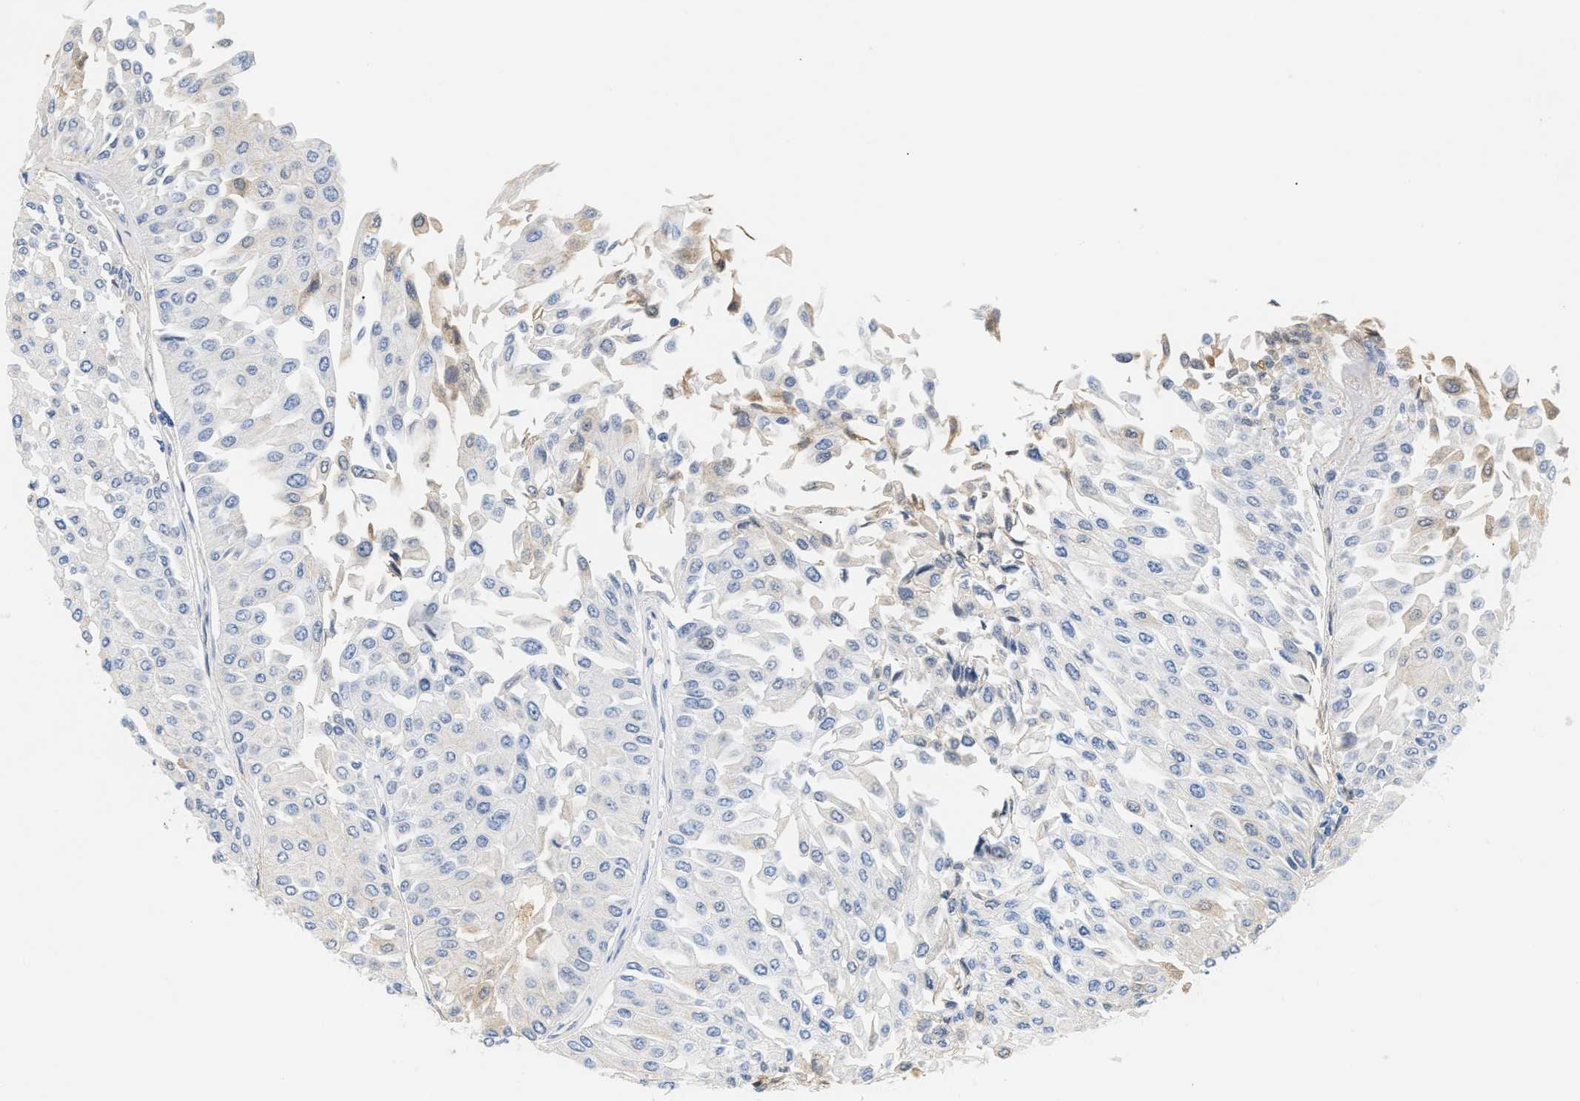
{"staining": {"intensity": "negative", "quantity": "none", "location": "none"}, "tissue": "urothelial cancer", "cell_type": "Tumor cells", "image_type": "cancer", "snomed": [{"axis": "morphology", "description": "Urothelial carcinoma, Low grade"}, {"axis": "topography", "description": "Urinary bladder"}], "caption": "Immunohistochemical staining of human low-grade urothelial carcinoma reveals no significant staining in tumor cells. The staining is performed using DAB brown chromogen with nuclei counter-stained in using hematoxylin.", "gene": "CFH", "patient": {"sex": "male", "age": 67}}